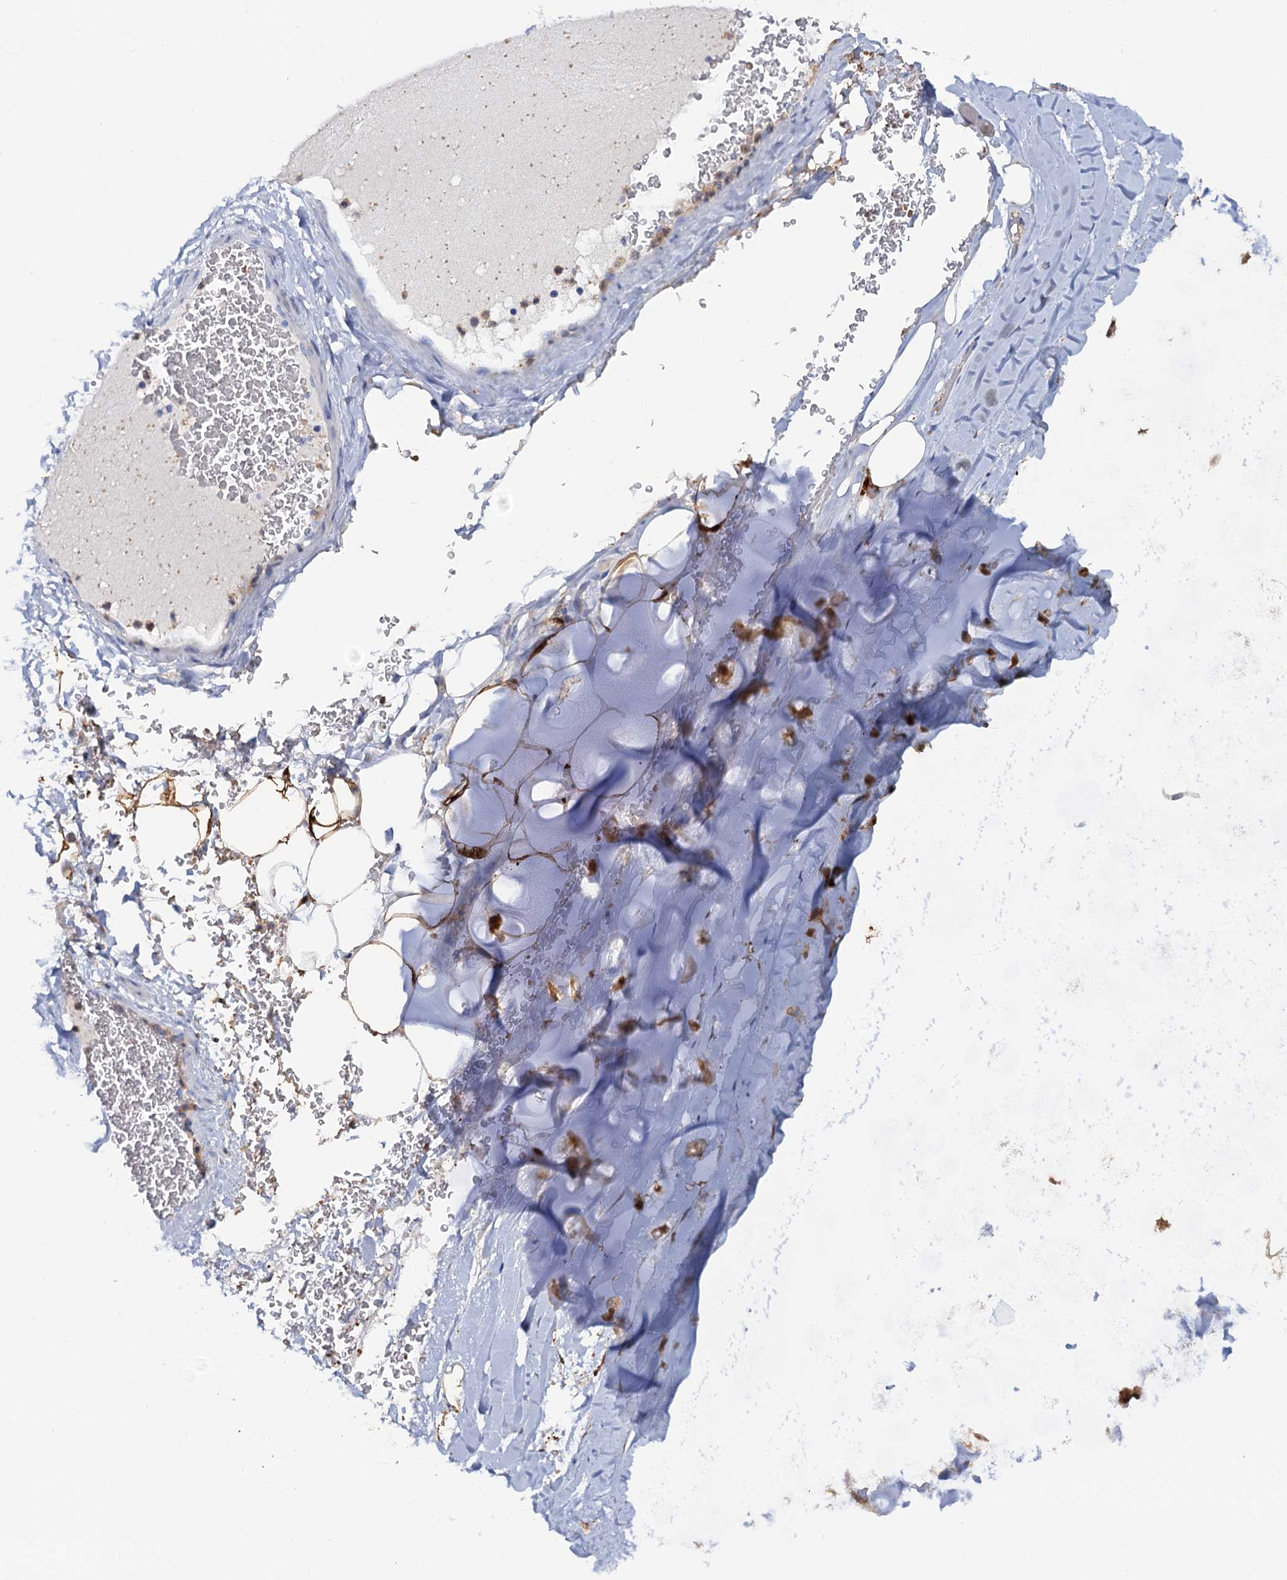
{"staining": {"intensity": "negative", "quantity": "none", "location": "none"}, "tissue": "adipose tissue", "cell_type": "Adipocytes", "image_type": "normal", "snomed": [{"axis": "morphology", "description": "Normal tissue, NOS"}, {"axis": "topography", "description": "Bronchus"}], "caption": "A photomicrograph of adipose tissue stained for a protein displays no brown staining in adipocytes. The staining is performed using DAB (3,3'-diaminobenzidine) brown chromogen with nuclei counter-stained in using hematoxylin.", "gene": "FAH", "patient": {"sex": "male", "age": 66}}